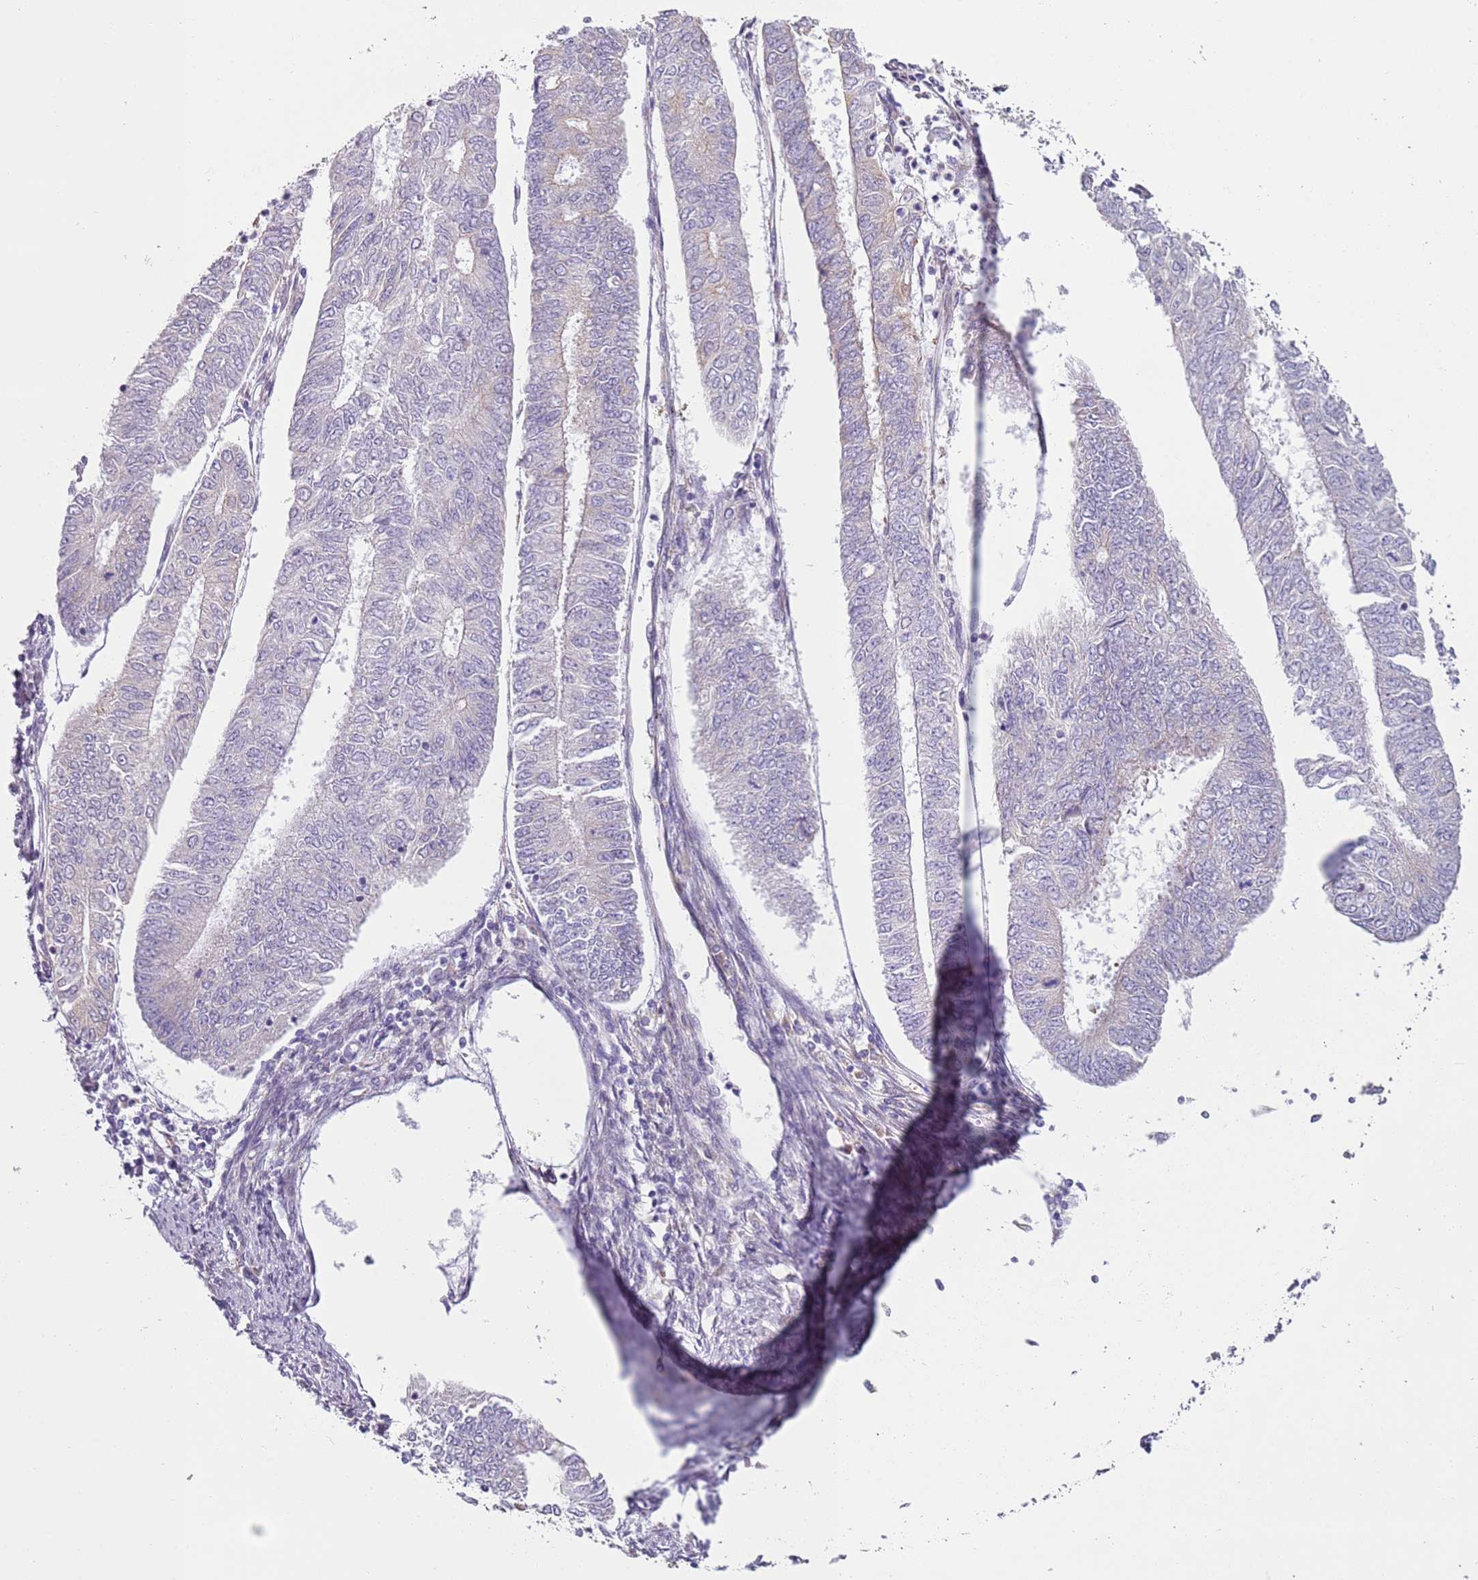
{"staining": {"intensity": "negative", "quantity": "none", "location": "none"}, "tissue": "endometrial cancer", "cell_type": "Tumor cells", "image_type": "cancer", "snomed": [{"axis": "morphology", "description": "Adenocarcinoma, NOS"}, {"axis": "topography", "description": "Endometrium"}], "caption": "Immunohistochemistry of endometrial cancer shows no positivity in tumor cells.", "gene": "OAF", "patient": {"sex": "female", "age": 68}}